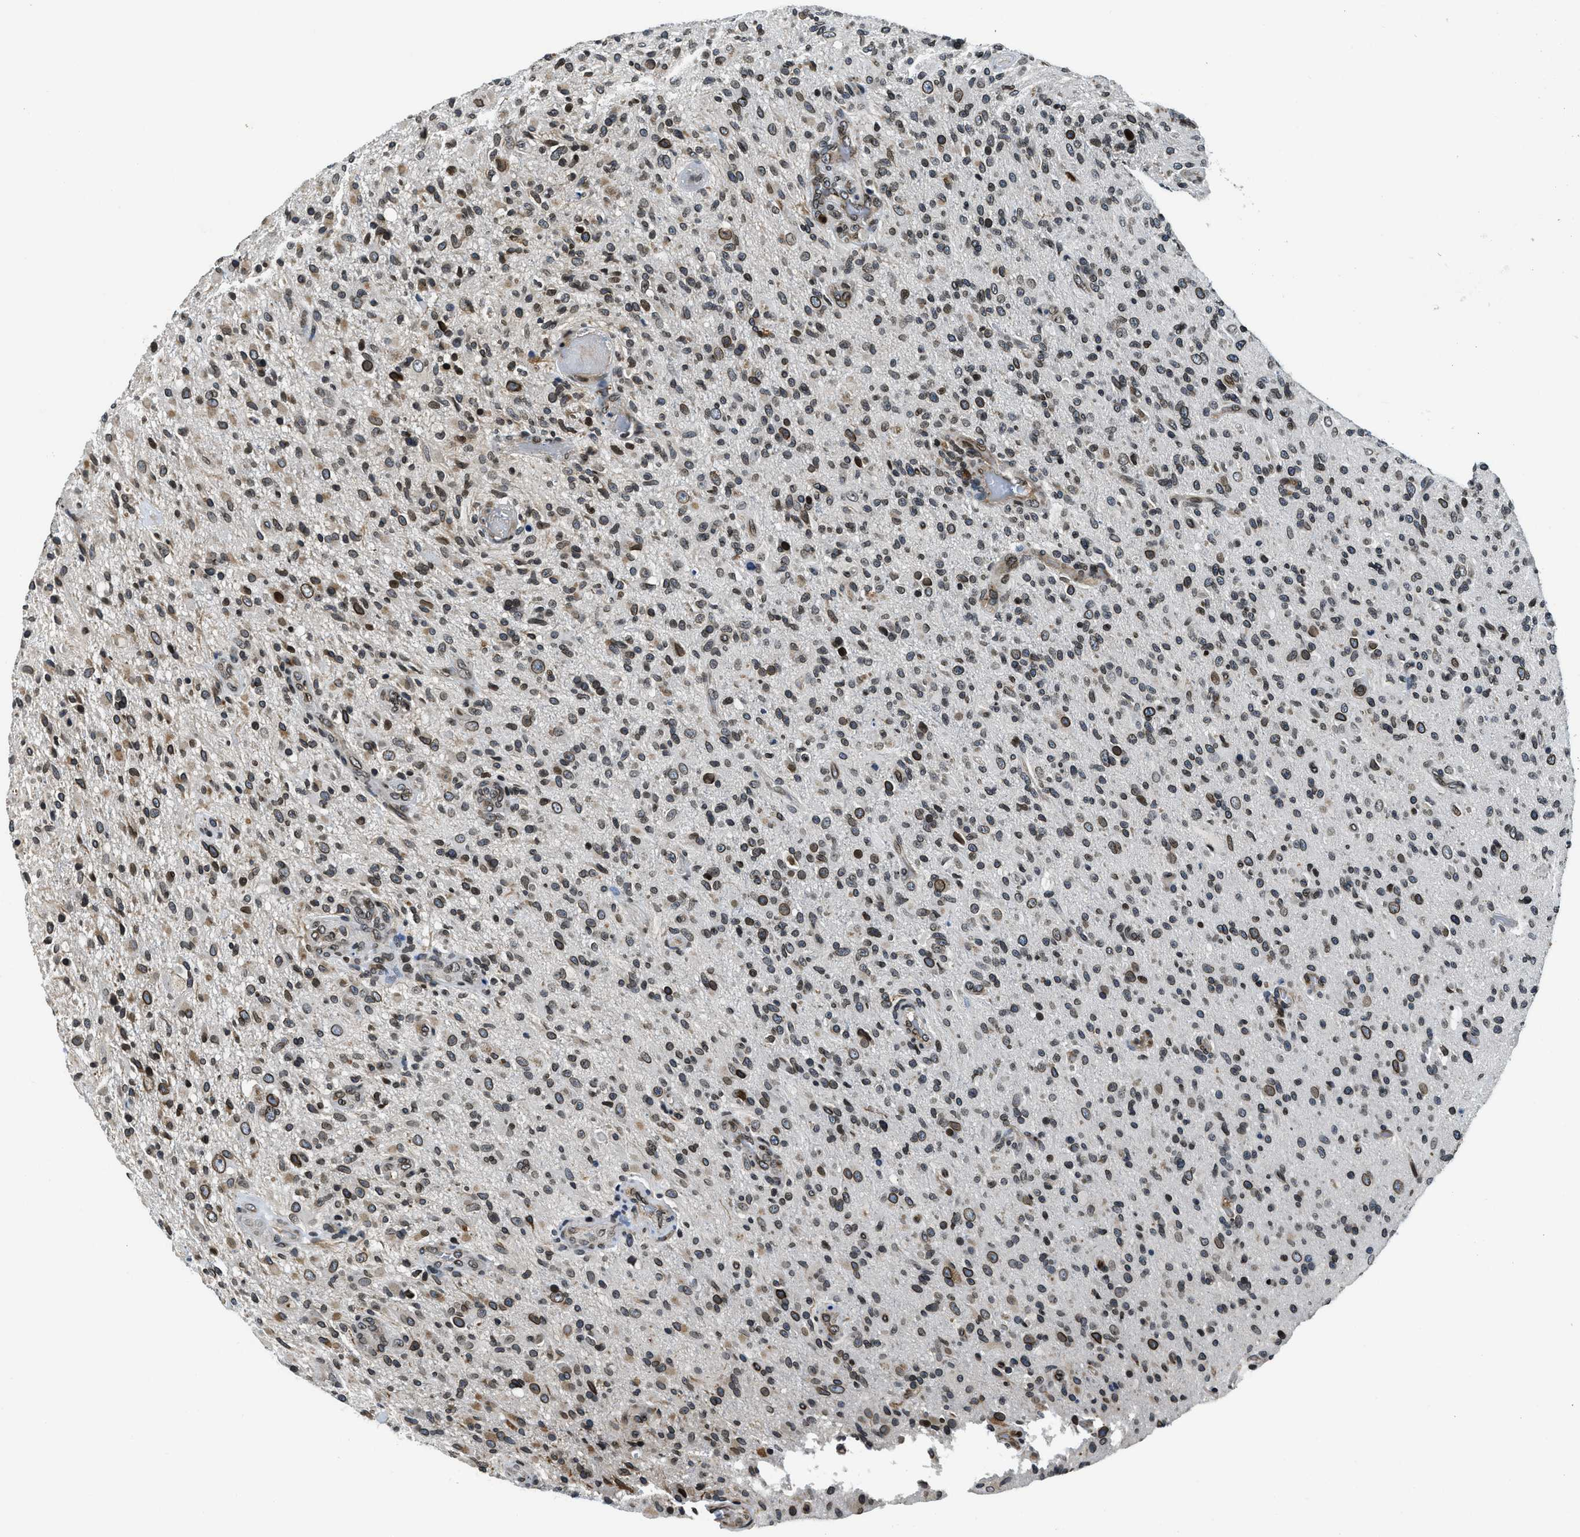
{"staining": {"intensity": "moderate", "quantity": ">75%", "location": "nuclear"}, "tissue": "glioma", "cell_type": "Tumor cells", "image_type": "cancer", "snomed": [{"axis": "morphology", "description": "Glioma, malignant, High grade"}, {"axis": "topography", "description": "Brain"}], "caption": "This image exhibits immunohistochemistry (IHC) staining of human glioma, with medium moderate nuclear positivity in about >75% of tumor cells.", "gene": "ZC3HC1", "patient": {"sex": "male", "age": 71}}